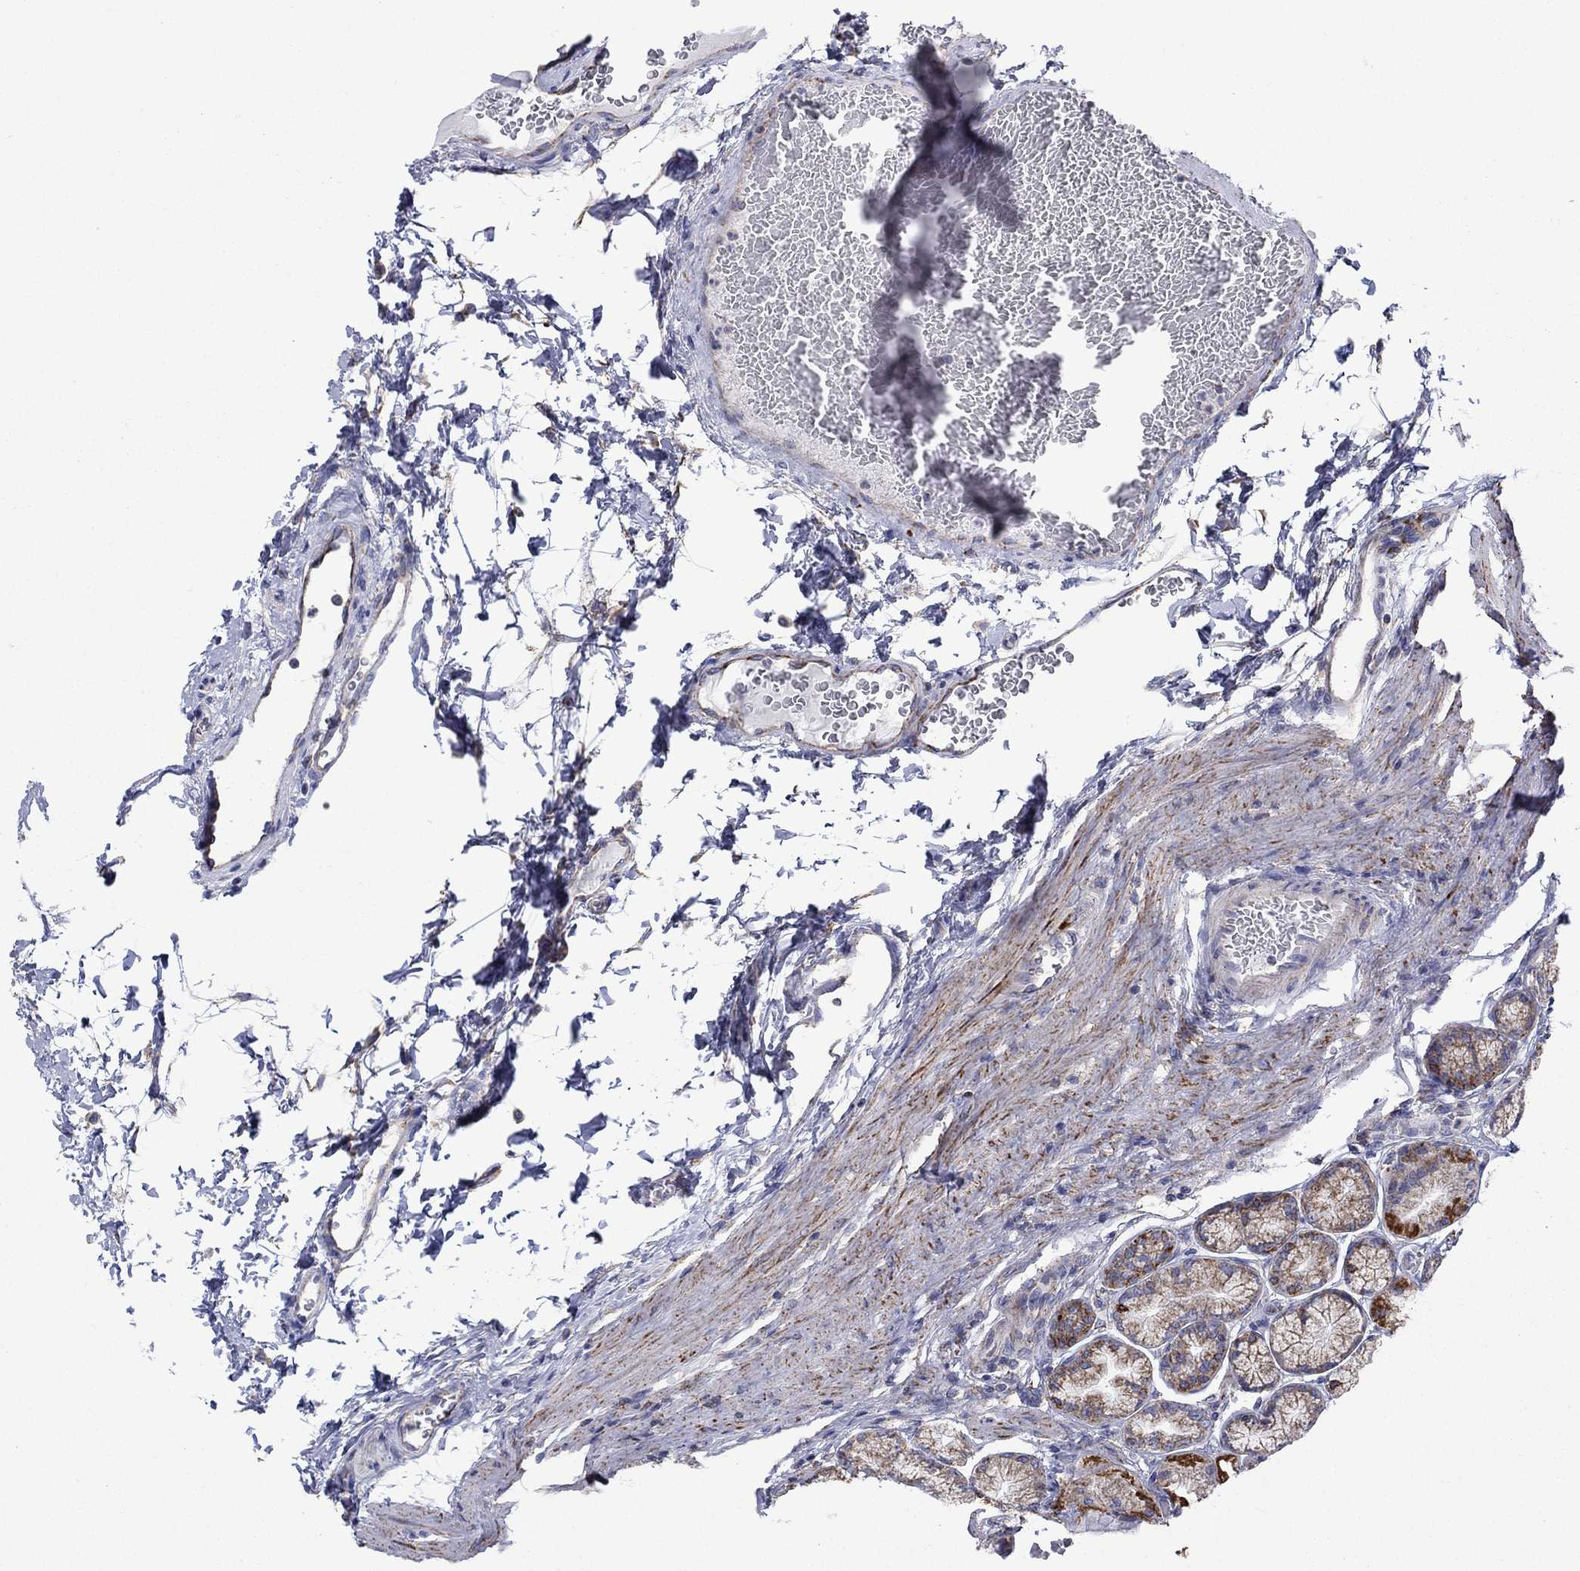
{"staining": {"intensity": "strong", "quantity": "25%-75%", "location": "cytoplasmic/membranous"}, "tissue": "stomach", "cell_type": "Glandular cells", "image_type": "normal", "snomed": [{"axis": "morphology", "description": "Normal tissue, NOS"}, {"axis": "morphology", "description": "Adenocarcinoma, NOS"}, {"axis": "morphology", "description": "Adenocarcinoma, High grade"}, {"axis": "topography", "description": "Stomach, upper"}, {"axis": "topography", "description": "Stomach"}], "caption": "High-power microscopy captured an immunohistochemistry photomicrograph of benign stomach, revealing strong cytoplasmic/membranous staining in approximately 25%-75% of glandular cells.", "gene": "CISD1", "patient": {"sex": "female", "age": 65}}